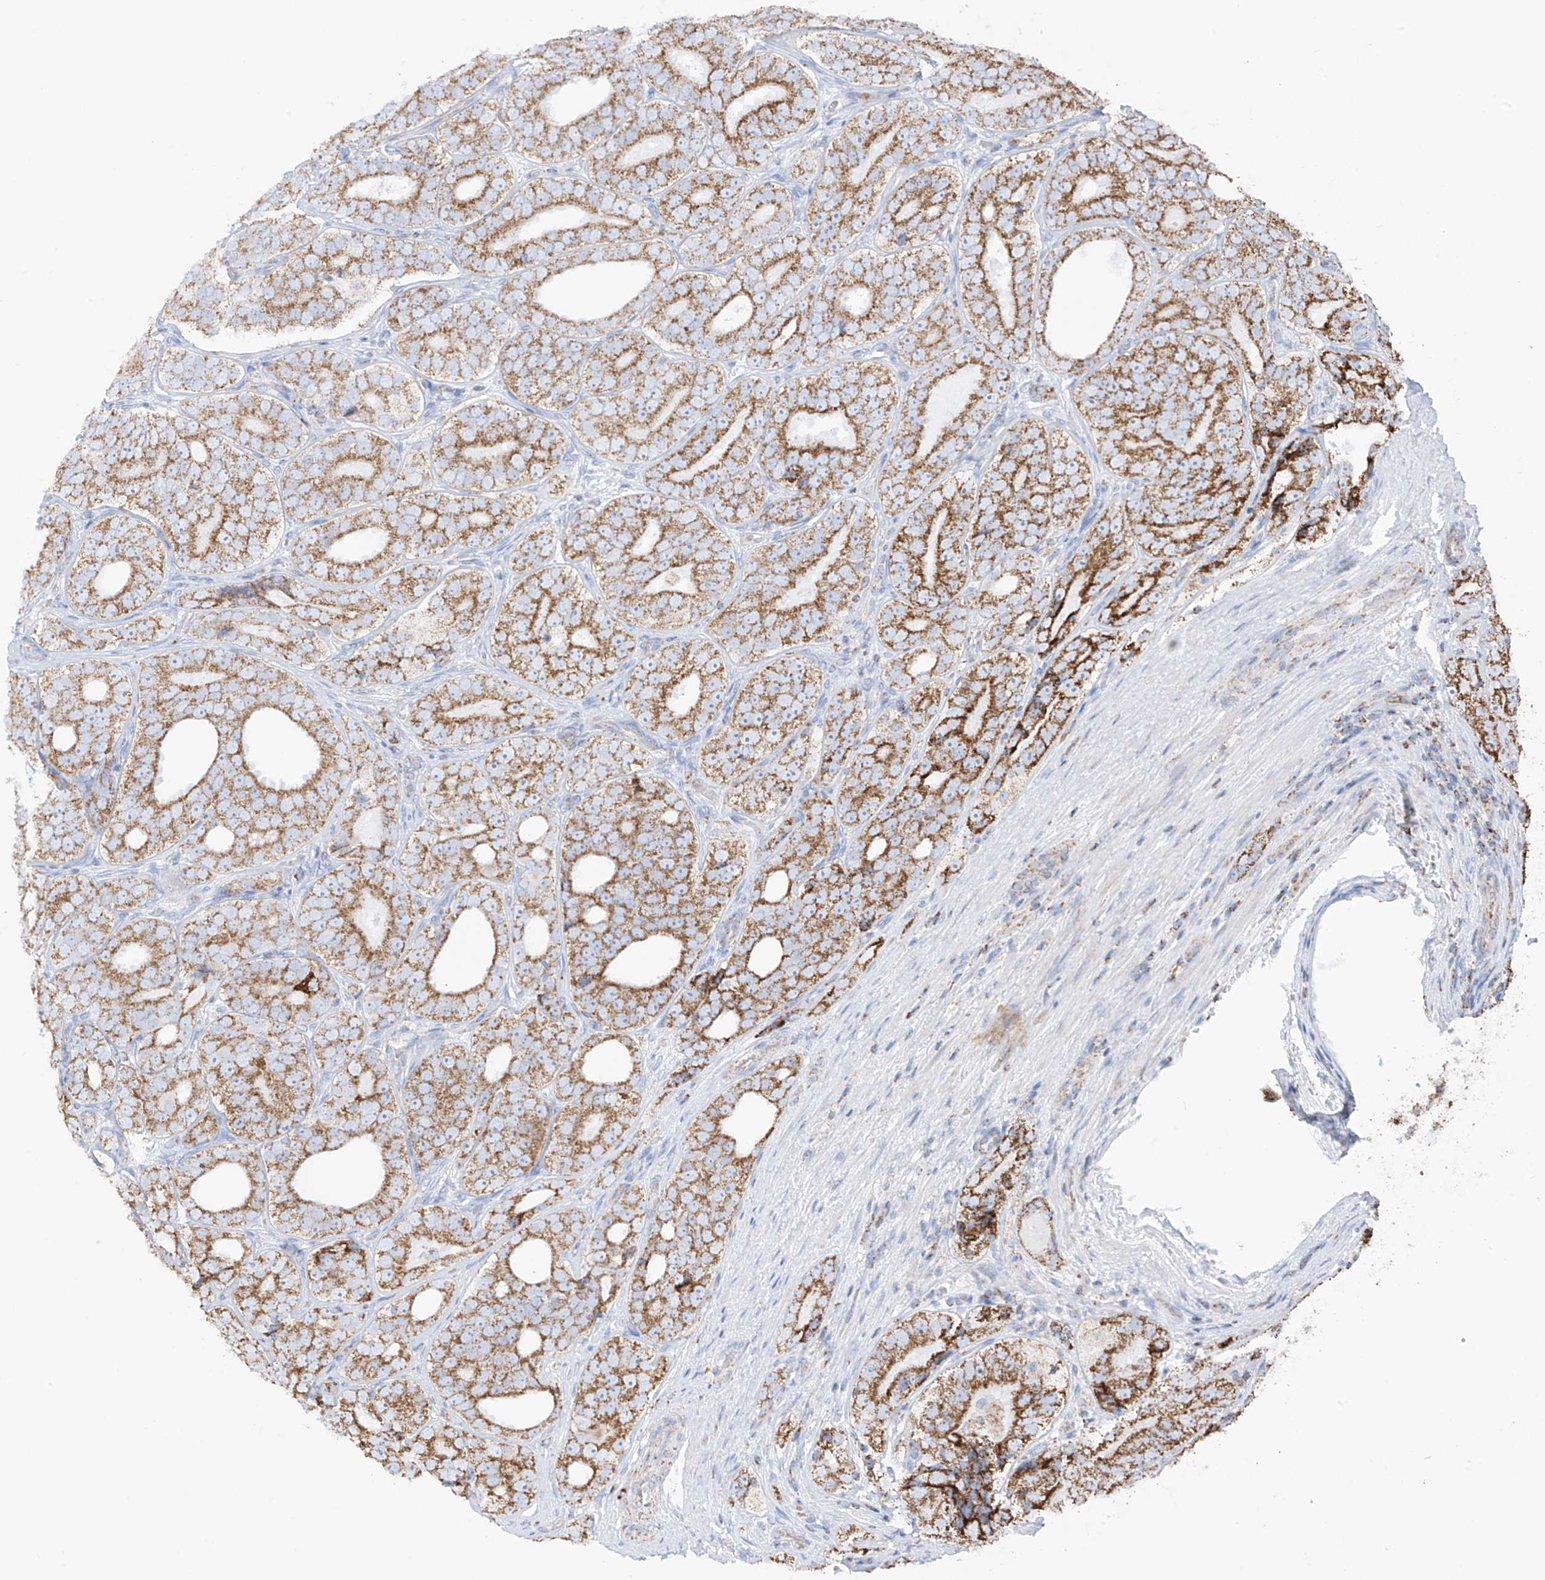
{"staining": {"intensity": "moderate", "quantity": ">75%", "location": "cytoplasmic/membranous"}, "tissue": "prostate cancer", "cell_type": "Tumor cells", "image_type": "cancer", "snomed": [{"axis": "morphology", "description": "Adenocarcinoma, High grade"}, {"axis": "topography", "description": "Prostate"}], "caption": "This photomicrograph displays prostate cancer (high-grade adenocarcinoma) stained with immunohistochemistry to label a protein in brown. The cytoplasmic/membranous of tumor cells show moderate positivity for the protein. Nuclei are counter-stained blue.", "gene": "XKR3", "patient": {"sex": "male", "age": 56}}